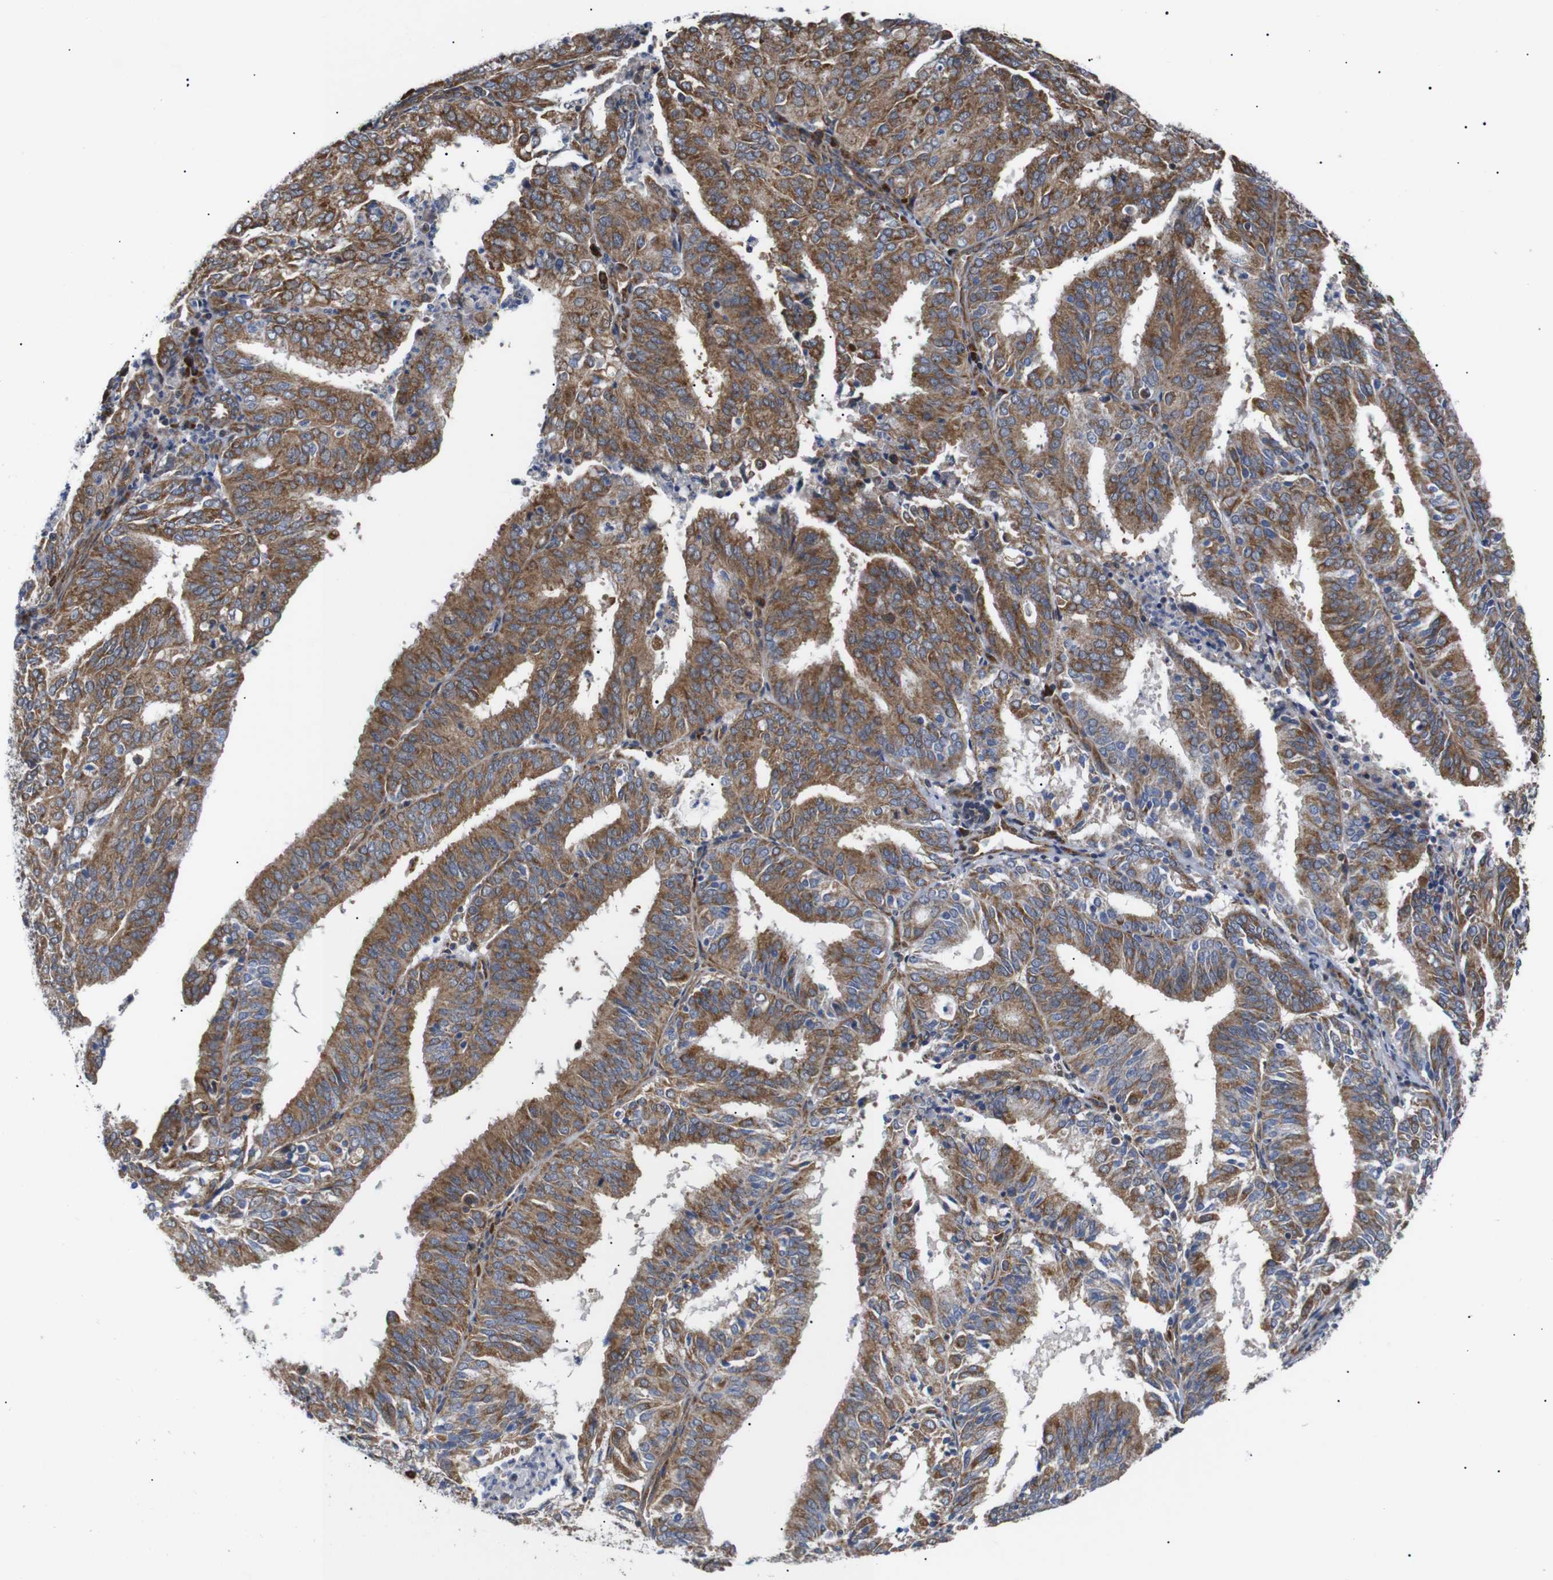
{"staining": {"intensity": "moderate", "quantity": ">75%", "location": "cytoplasmic/membranous"}, "tissue": "endometrial cancer", "cell_type": "Tumor cells", "image_type": "cancer", "snomed": [{"axis": "morphology", "description": "Adenocarcinoma, NOS"}, {"axis": "topography", "description": "Uterus"}], "caption": "About >75% of tumor cells in human adenocarcinoma (endometrial) show moderate cytoplasmic/membranous protein positivity as visualized by brown immunohistochemical staining.", "gene": "KANK4", "patient": {"sex": "female", "age": 60}}